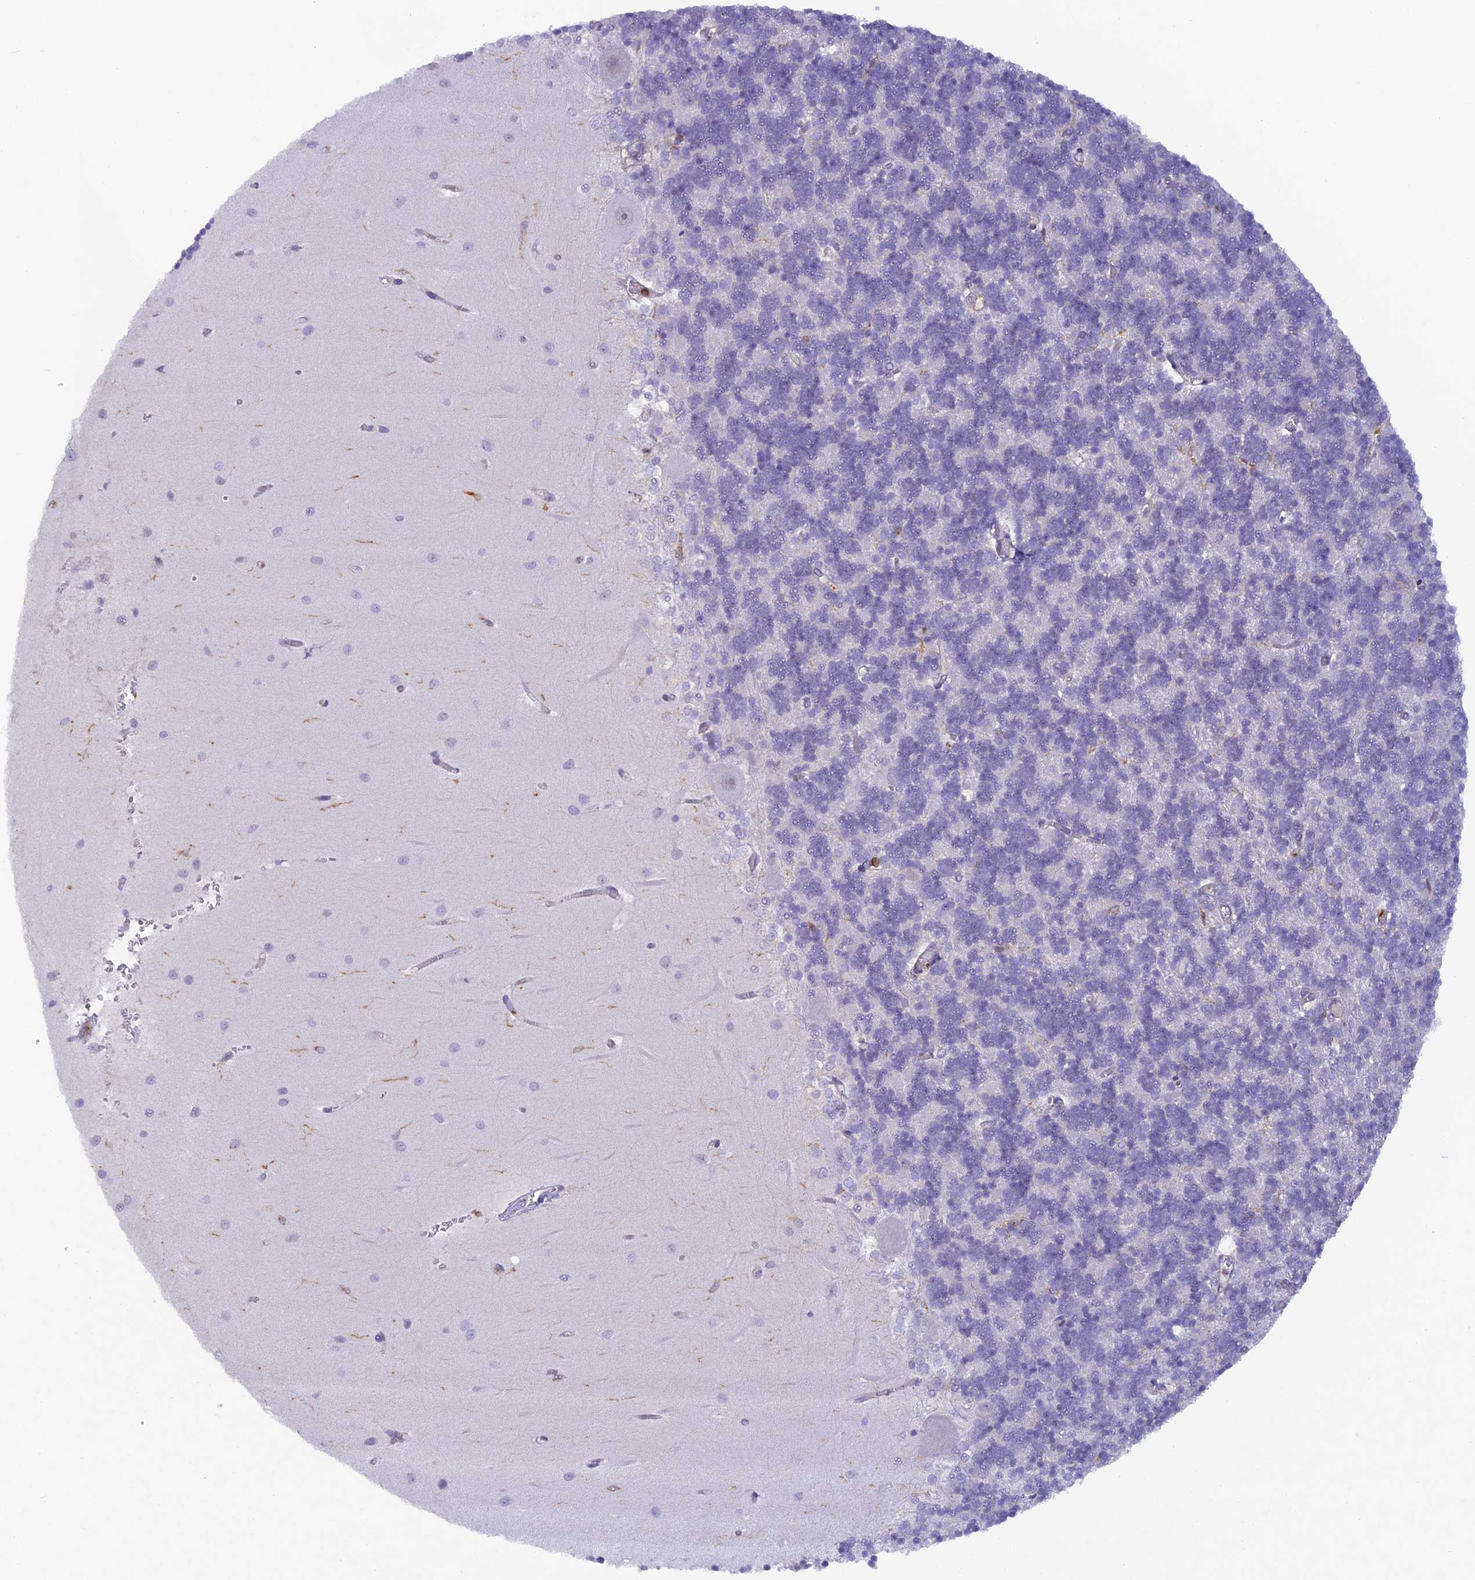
{"staining": {"intensity": "negative", "quantity": "none", "location": "none"}, "tissue": "cerebellum", "cell_type": "Cells in granular layer", "image_type": "normal", "snomed": [{"axis": "morphology", "description": "Normal tissue, NOS"}, {"axis": "topography", "description": "Cerebellum"}], "caption": "Protein analysis of benign cerebellum demonstrates no significant expression in cells in granular layer. (IHC, brightfield microscopy, high magnification).", "gene": "FYB1", "patient": {"sex": "male", "age": 37}}